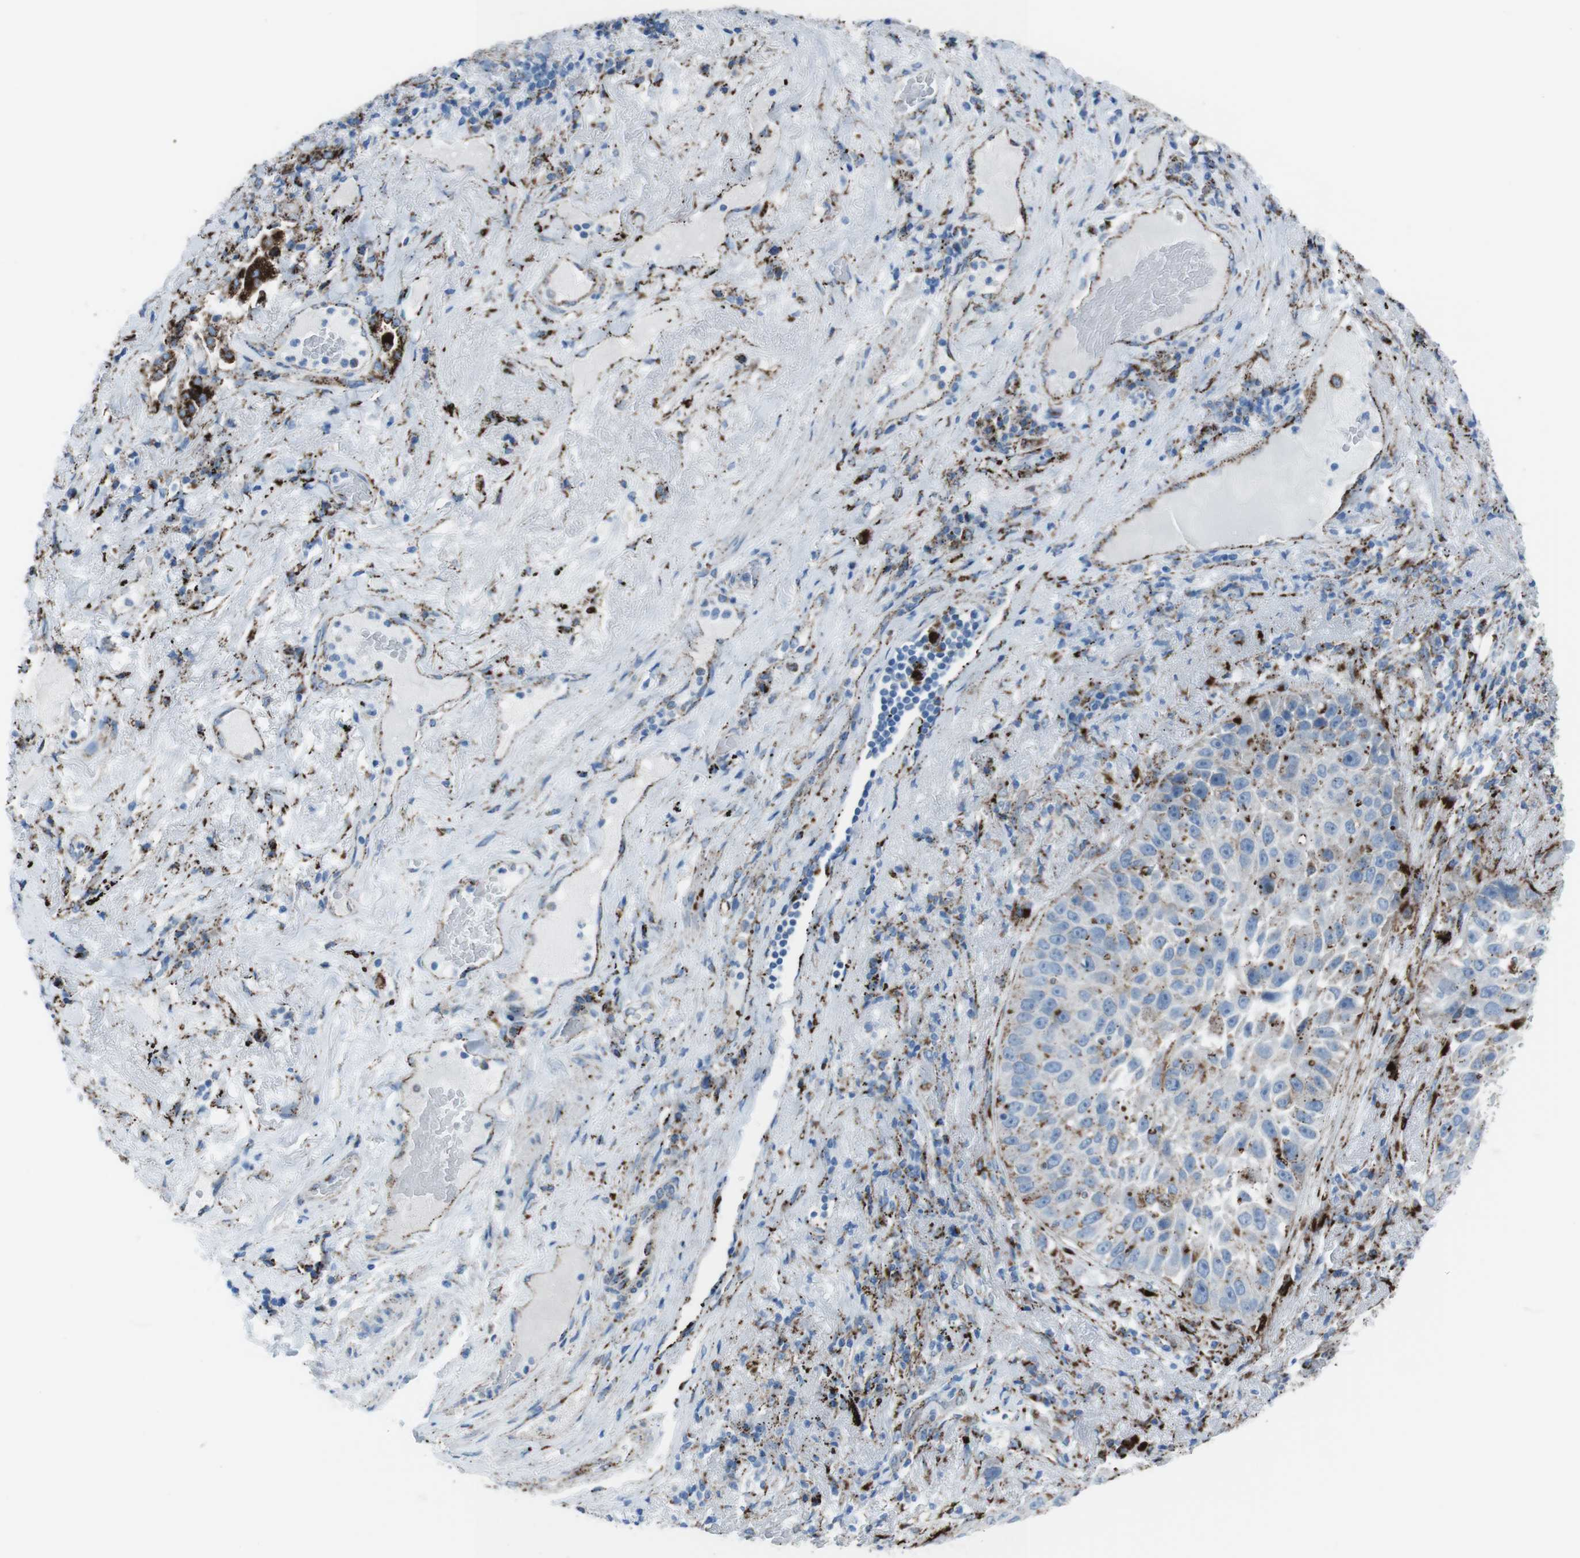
{"staining": {"intensity": "moderate", "quantity": "<25%", "location": "cytoplasmic/membranous"}, "tissue": "lung cancer", "cell_type": "Tumor cells", "image_type": "cancer", "snomed": [{"axis": "morphology", "description": "Squamous cell carcinoma, NOS"}, {"axis": "topography", "description": "Lung"}], "caption": "About <25% of tumor cells in human lung squamous cell carcinoma demonstrate moderate cytoplasmic/membranous protein positivity as visualized by brown immunohistochemical staining.", "gene": "SCARB2", "patient": {"sex": "male", "age": 57}}